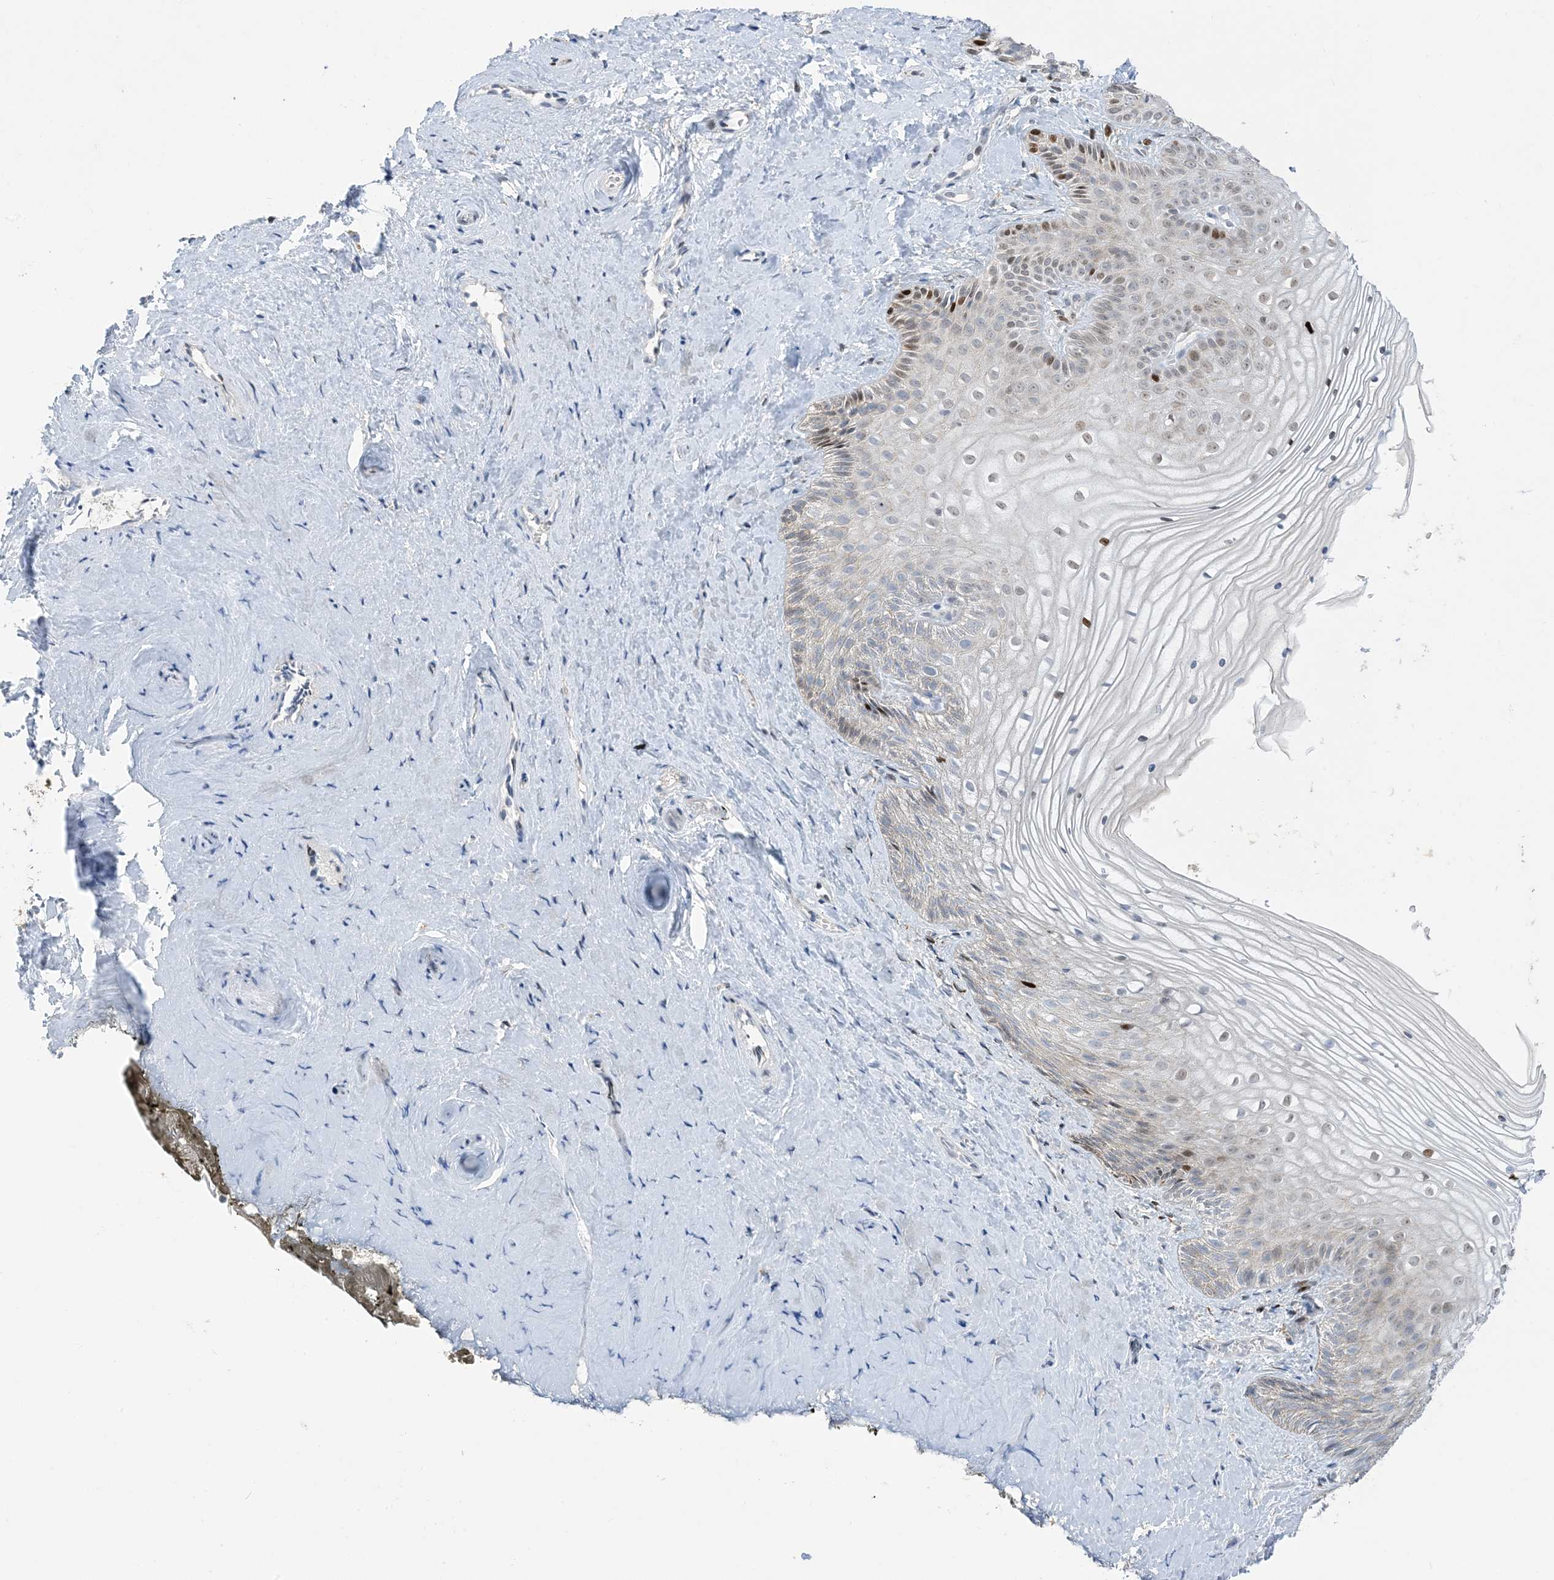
{"staining": {"intensity": "strong", "quantity": "25%-75%", "location": "nuclear"}, "tissue": "vagina", "cell_type": "Squamous epithelial cells", "image_type": "normal", "snomed": [{"axis": "morphology", "description": "Normal tissue, NOS"}, {"axis": "topography", "description": "Vagina"}, {"axis": "topography", "description": "Cervix"}], "caption": "A histopathology image showing strong nuclear expression in approximately 25%-75% of squamous epithelial cells in unremarkable vagina, as visualized by brown immunohistochemical staining.", "gene": "SLC25A53", "patient": {"sex": "female", "age": 40}}